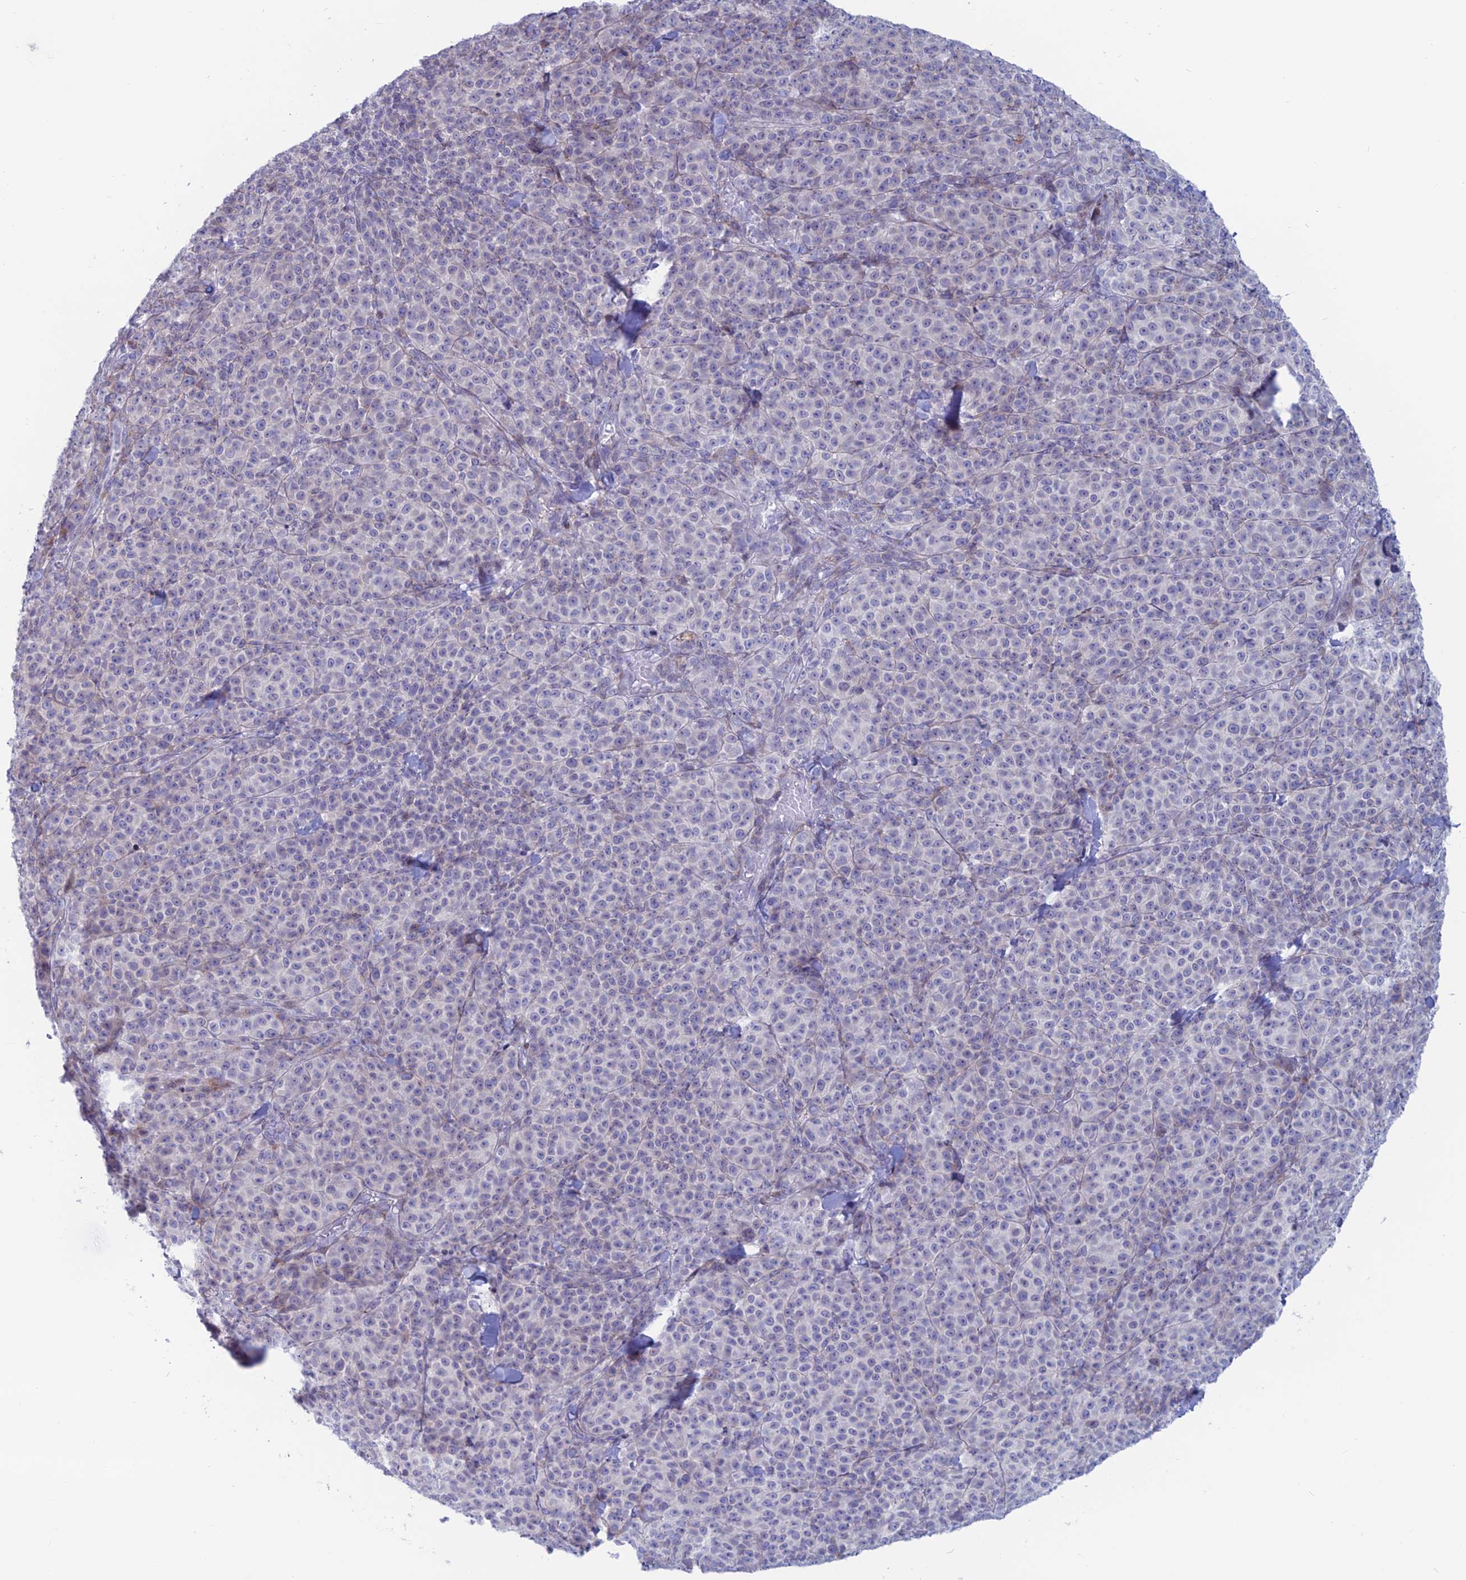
{"staining": {"intensity": "negative", "quantity": "none", "location": "none"}, "tissue": "melanoma", "cell_type": "Tumor cells", "image_type": "cancer", "snomed": [{"axis": "morphology", "description": "Normal tissue, NOS"}, {"axis": "morphology", "description": "Malignant melanoma, NOS"}, {"axis": "topography", "description": "Skin"}], "caption": "This image is of malignant melanoma stained with immunohistochemistry to label a protein in brown with the nuclei are counter-stained blue. There is no expression in tumor cells.", "gene": "CERS6", "patient": {"sex": "female", "age": 34}}